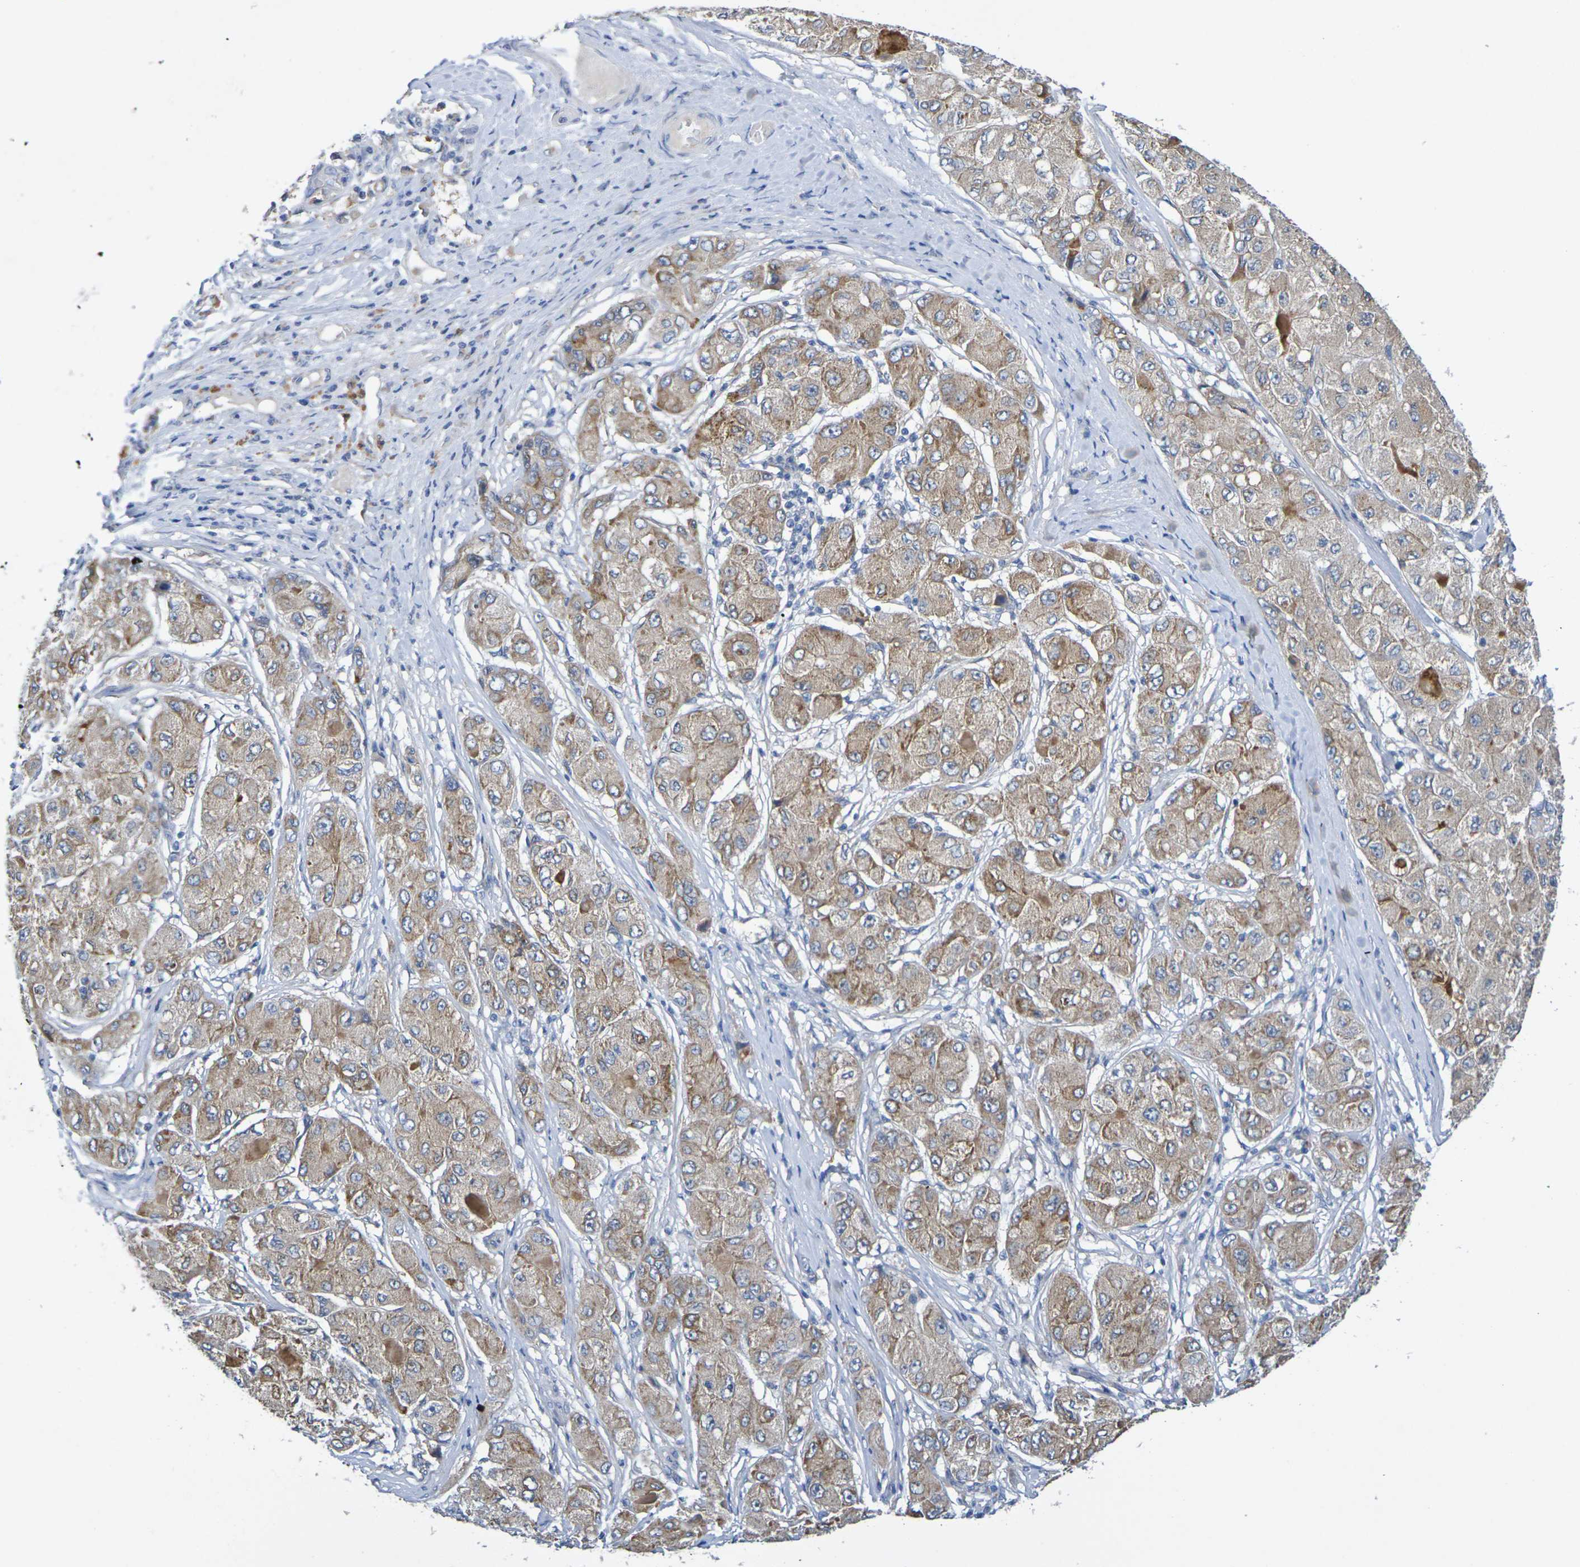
{"staining": {"intensity": "moderate", "quantity": ">75%", "location": "cytoplasmic/membranous"}, "tissue": "liver cancer", "cell_type": "Tumor cells", "image_type": "cancer", "snomed": [{"axis": "morphology", "description": "Carcinoma, Hepatocellular, NOS"}, {"axis": "topography", "description": "Liver"}], "caption": "Immunohistochemical staining of human liver cancer (hepatocellular carcinoma) shows medium levels of moderate cytoplasmic/membranous staining in about >75% of tumor cells. (IHC, brightfield microscopy, high magnification).", "gene": "SDC4", "patient": {"sex": "male", "age": 80}}